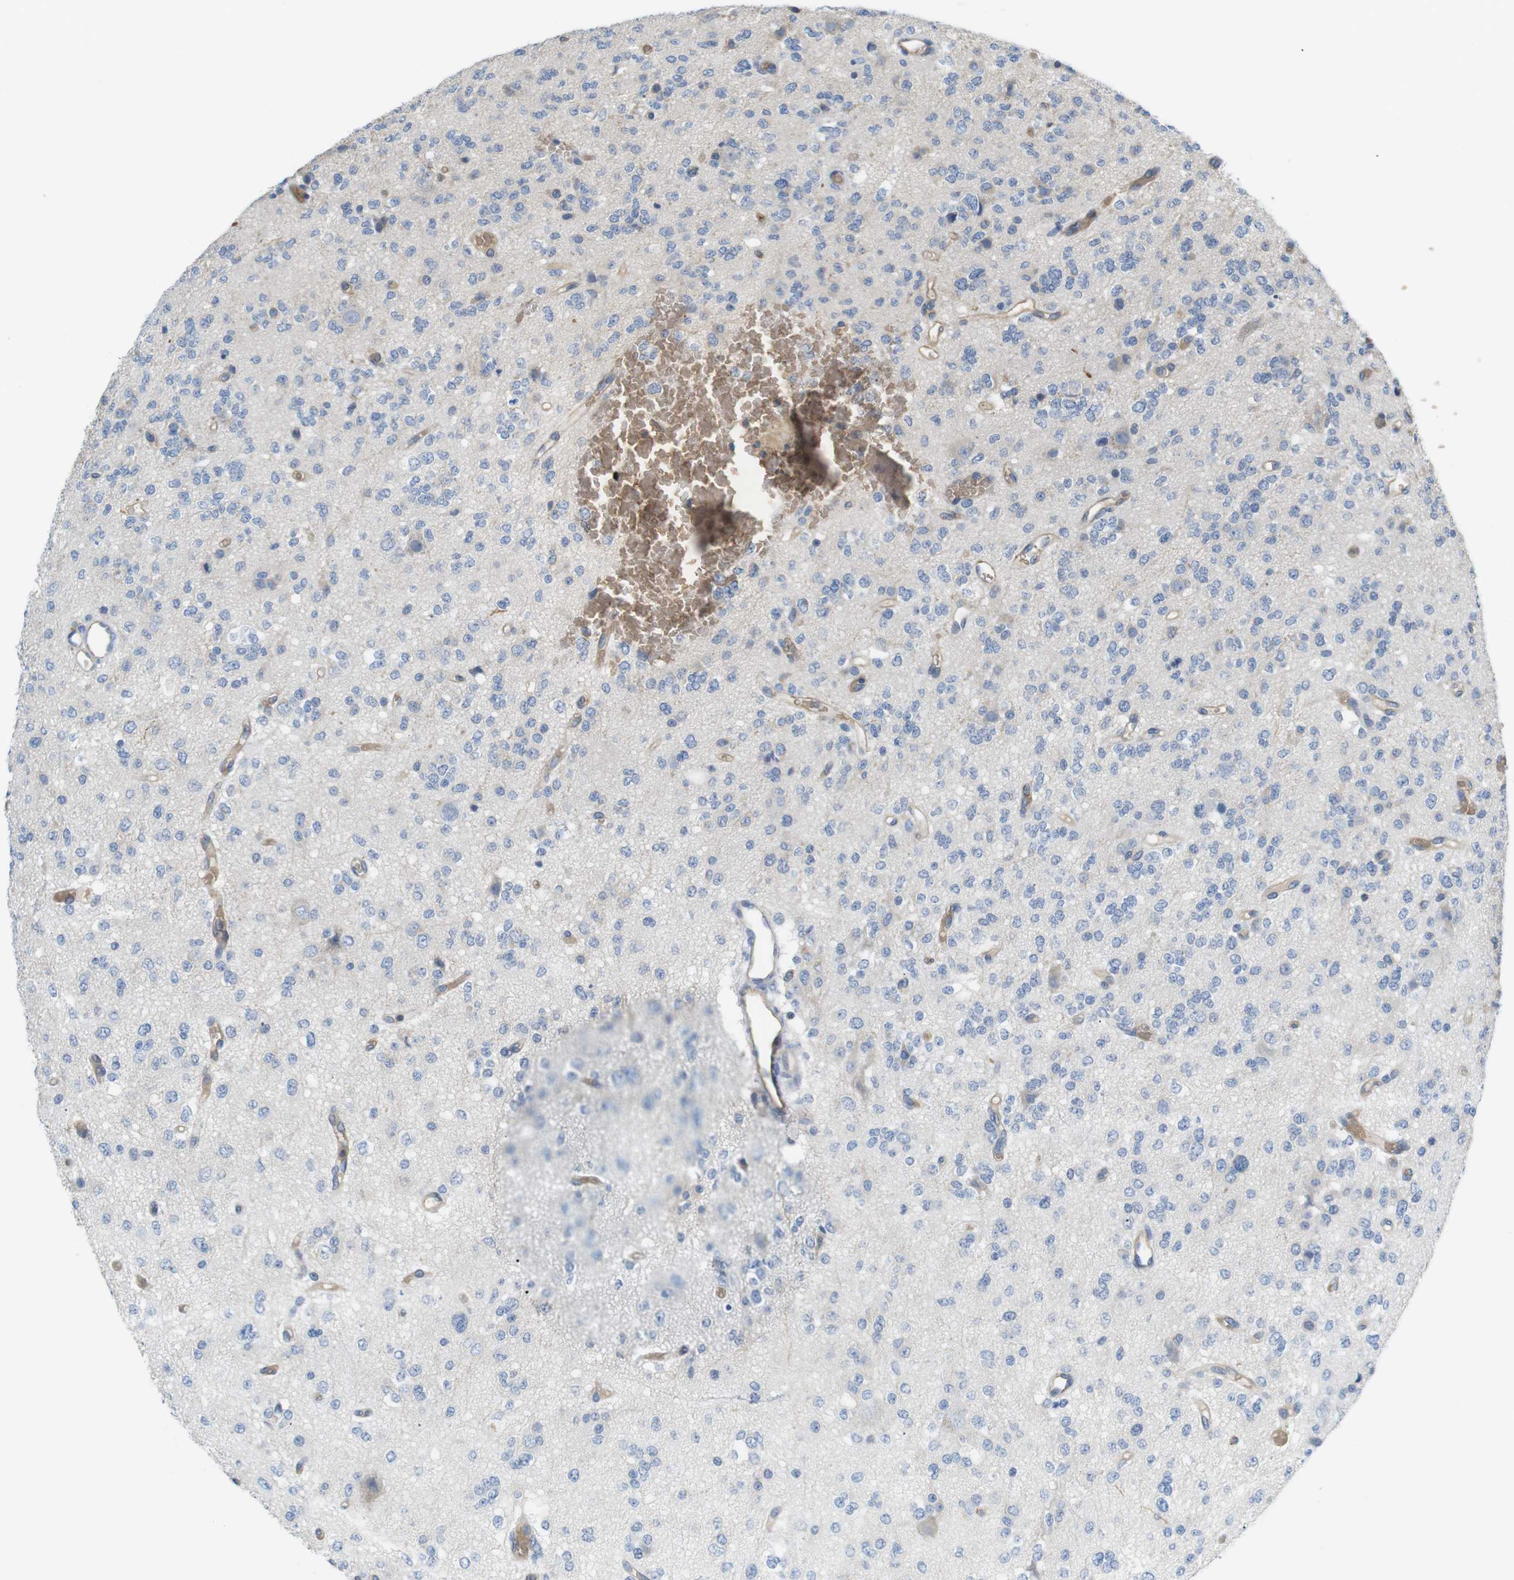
{"staining": {"intensity": "negative", "quantity": "none", "location": "none"}, "tissue": "glioma", "cell_type": "Tumor cells", "image_type": "cancer", "snomed": [{"axis": "morphology", "description": "Glioma, malignant, Low grade"}, {"axis": "topography", "description": "Brain"}], "caption": "IHC micrograph of human glioma stained for a protein (brown), which demonstrates no positivity in tumor cells.", "gene": "ADCY10", "patient": {"sex": "male", "age": 38}}